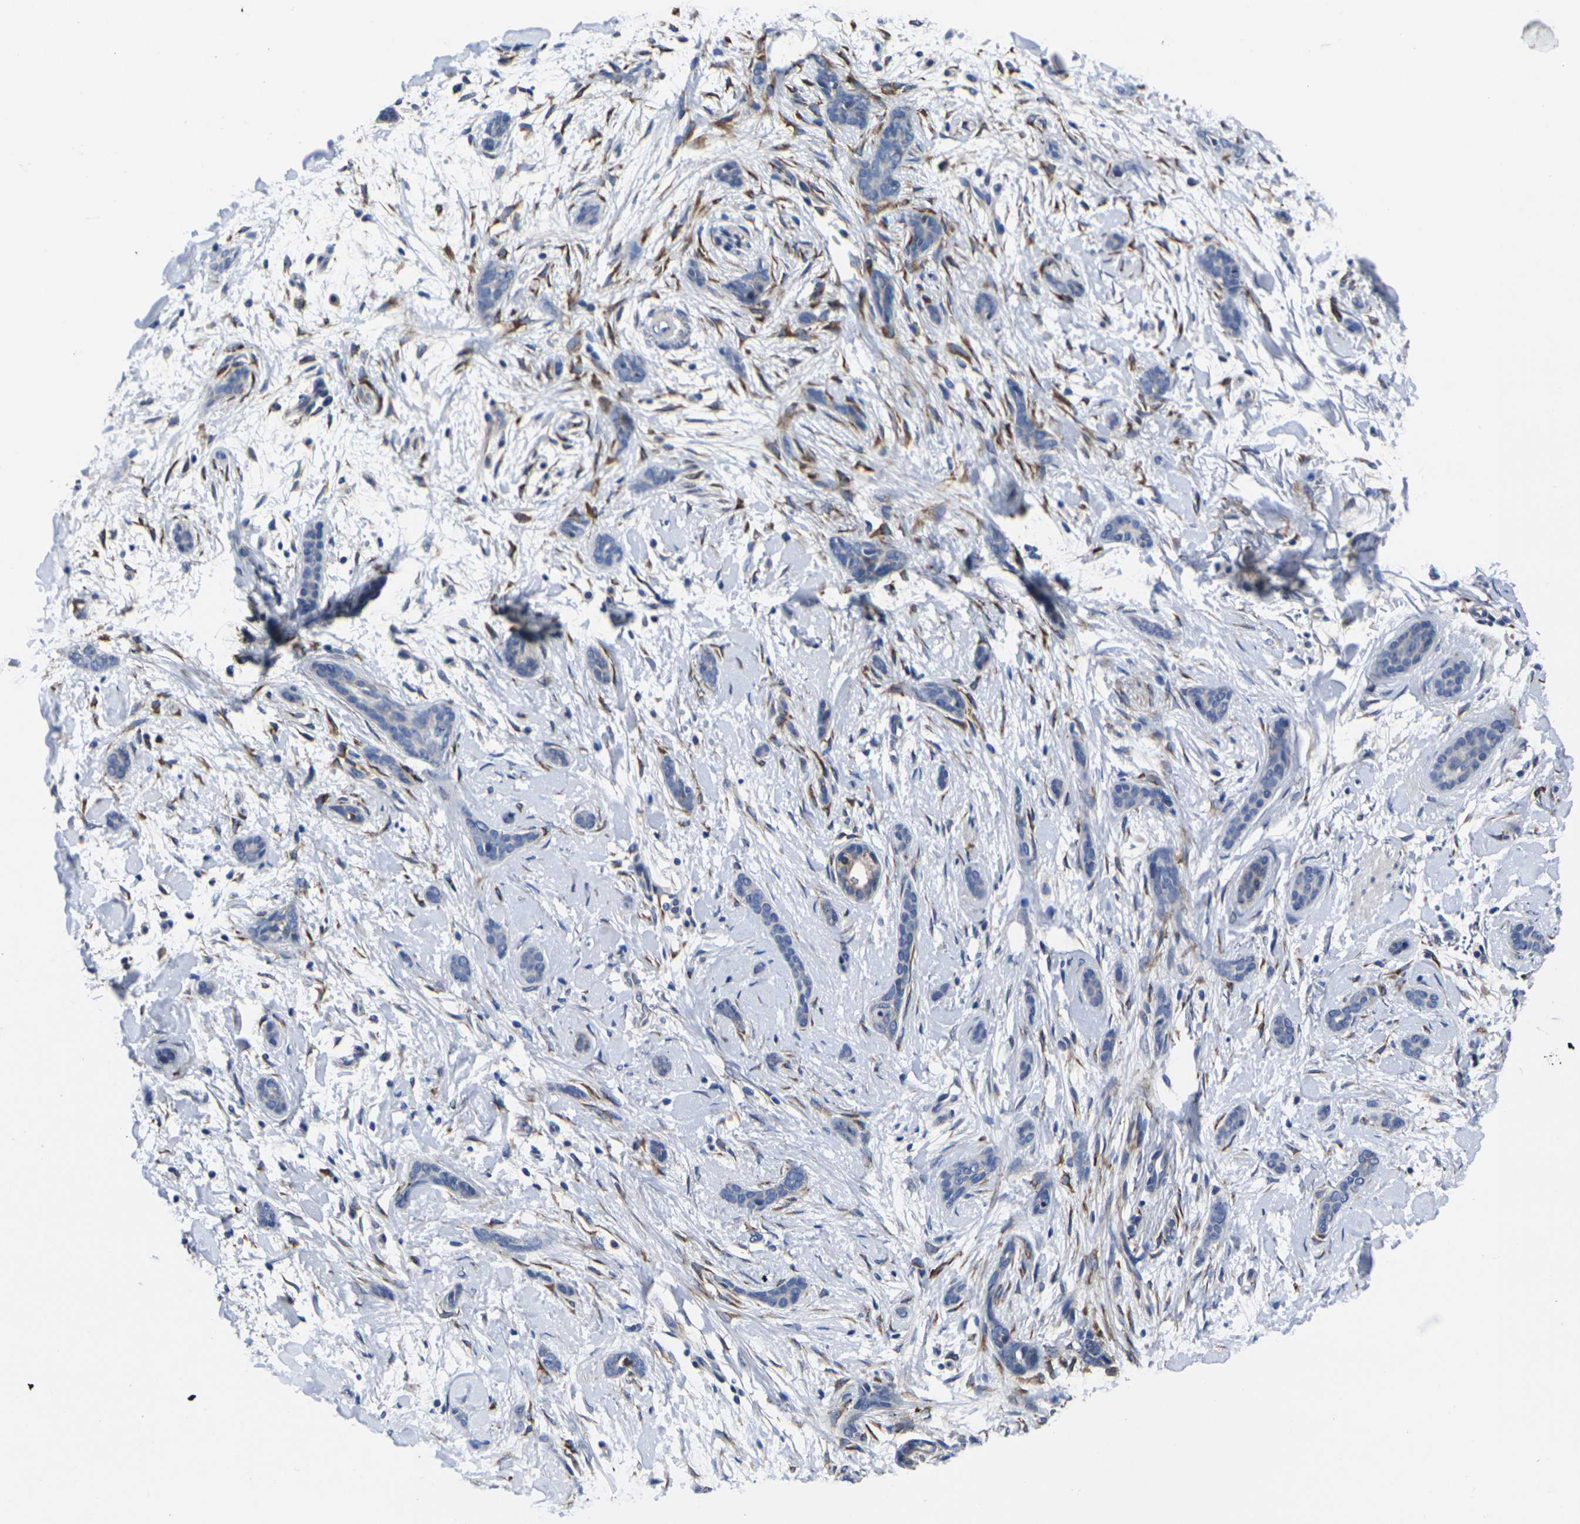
{"staining": {"intensity": "negative", "quantity": "none", "location": "none"}, "tissue": "skin cancer", "cell_type": "Tumor cells", "image_type": "cancer", "snomed": [{"axis": "morphology", "description": "Basal cell carcinoma"}, {"axis": "topography", "description": "Skin"}], "caption": "High magnification brightfield microscopy of skin cancer stained with DAB (3,3'-diaminobenzidine) (brown) and counterstained with hematoxylin (blue): tumor cells show no significant staining.", "gene": "CYP2C8", "patient": {"sex": "female", "age": 58}}